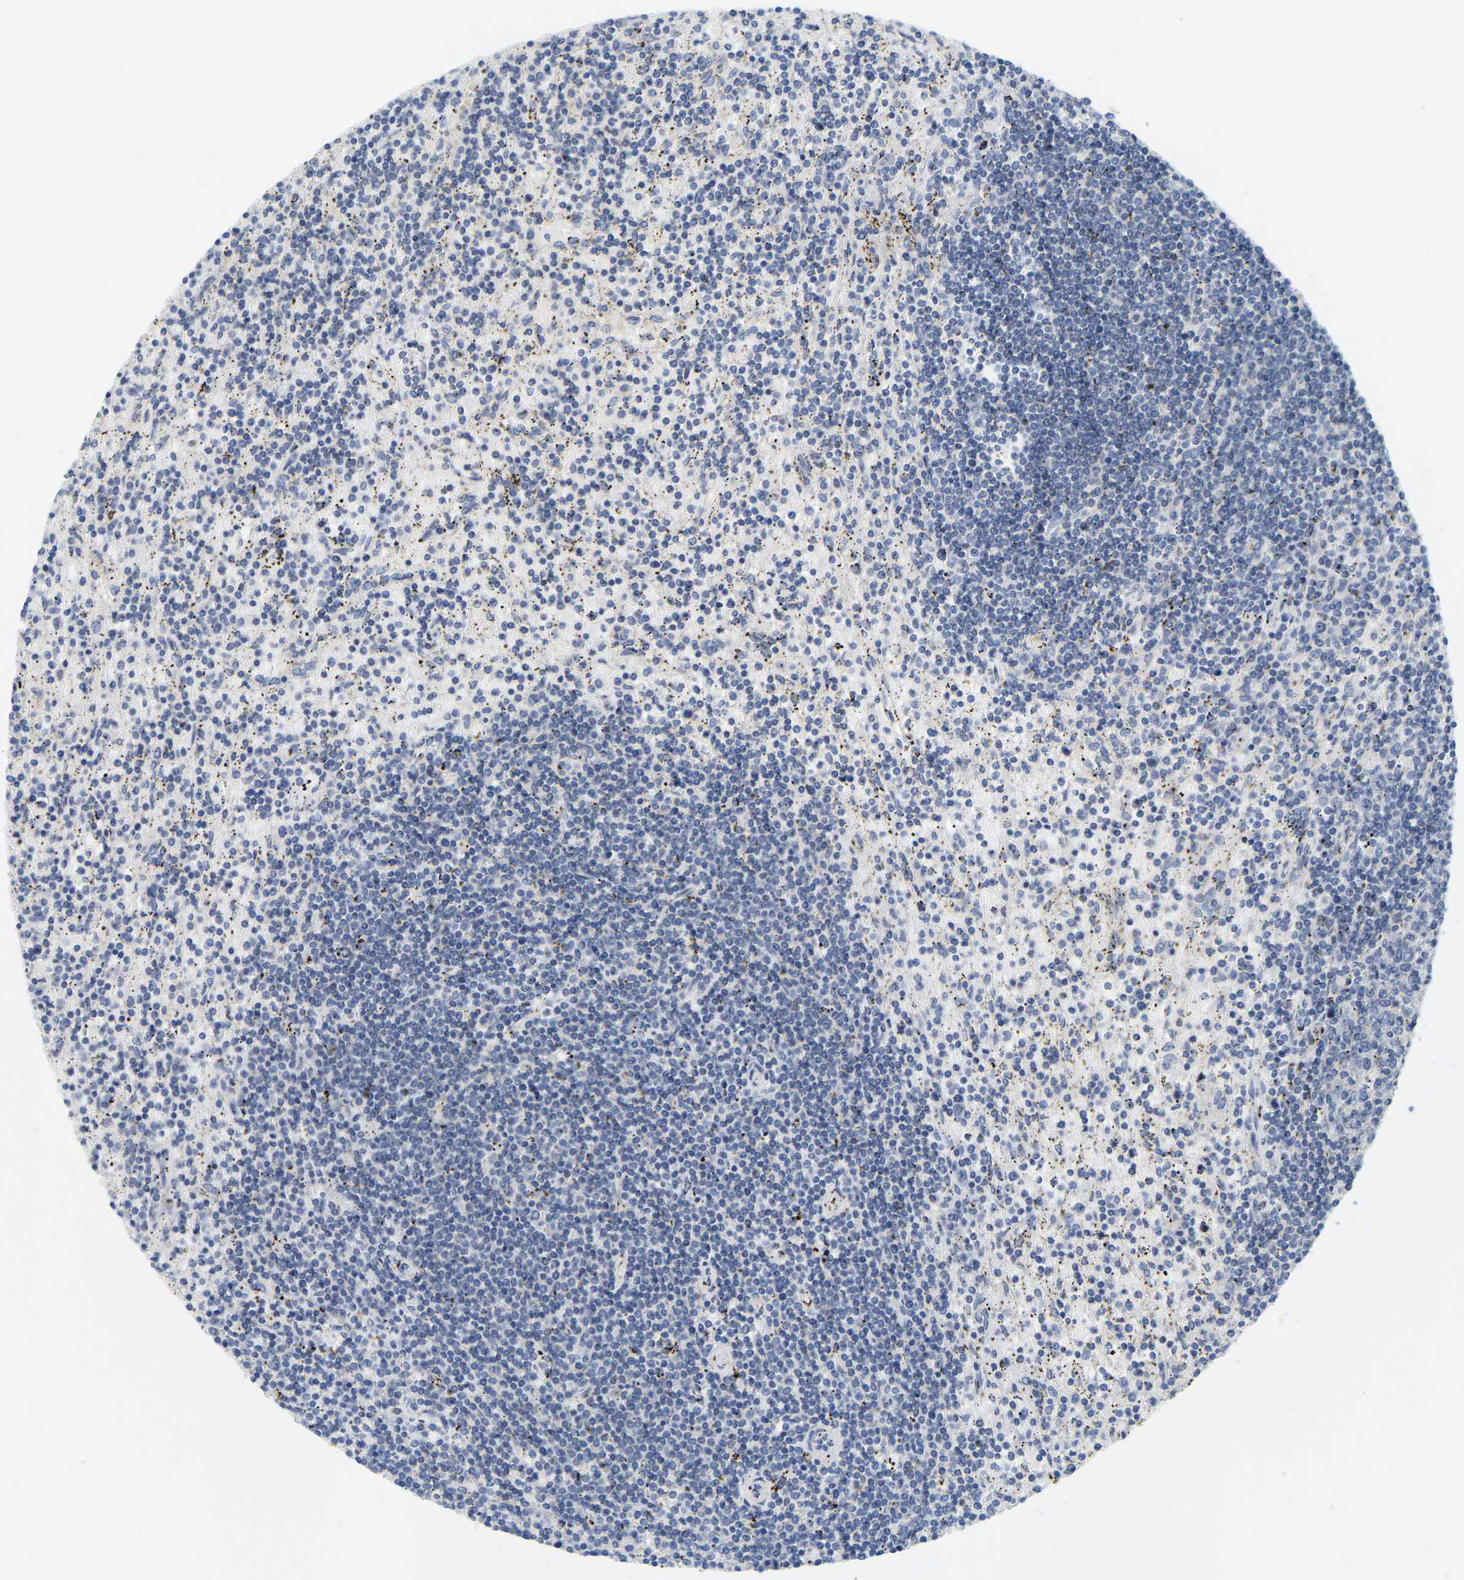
{"staining": {"intensity": "negative", "quantity": "none", "location": "none"}, "tissue": "lymphoma", "cell_type": "Tumor cells", "image_type": "cancer", "snomed": [{"axis": "morphology", "description": "Malignant lymphoma, non-Hodgkin's type, Low grade"}, {"axis": "topography", "description": "Spleen"}], "caption": "This is an IHC histopathology image of lymphoma. There is no expression in tumor cells.", "gene": "WIPI2", "patient": {"sex": "male", "age": 76}}